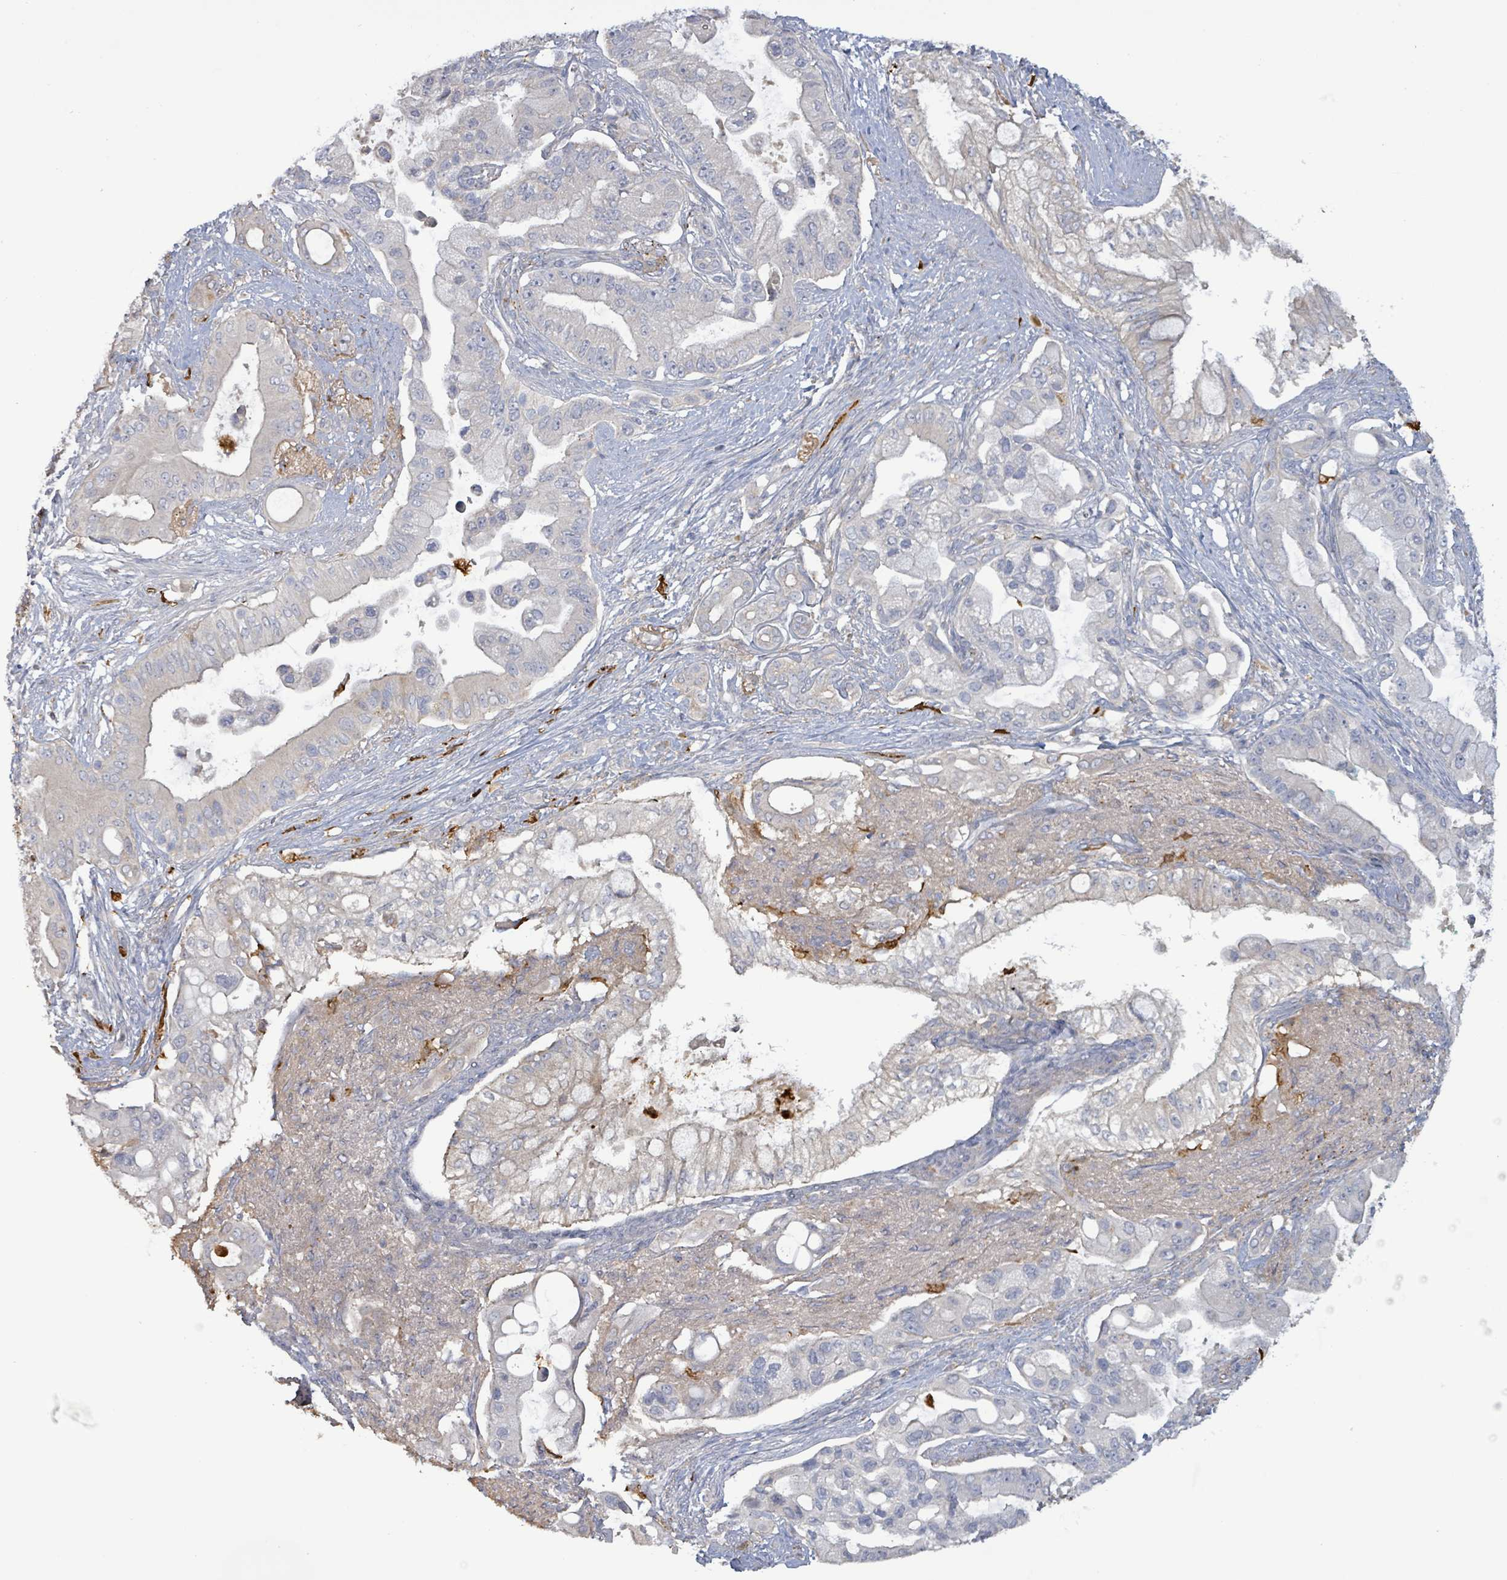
{"staining": {"intensity": "negative", "quantity": "none", "location": "none"}, "tissue": "pancreatic cancer", "cell_type": "Tumor cells", "image_type": "cancer", "snomed": [{"axis": "morphology", "description": "Adenocarcinoma, NOS"}, {"axis": "topography", "description": "Pancreas"}], "caption": "Image shows no protein positivity in tumor cells of pancreatic cancer tissue. (Brightfield microscopy of DAB immunohistochemistry (IHC) at high magnification).", "gene": "FAM210A", "patient": {"sex": "male", "age": 57}}